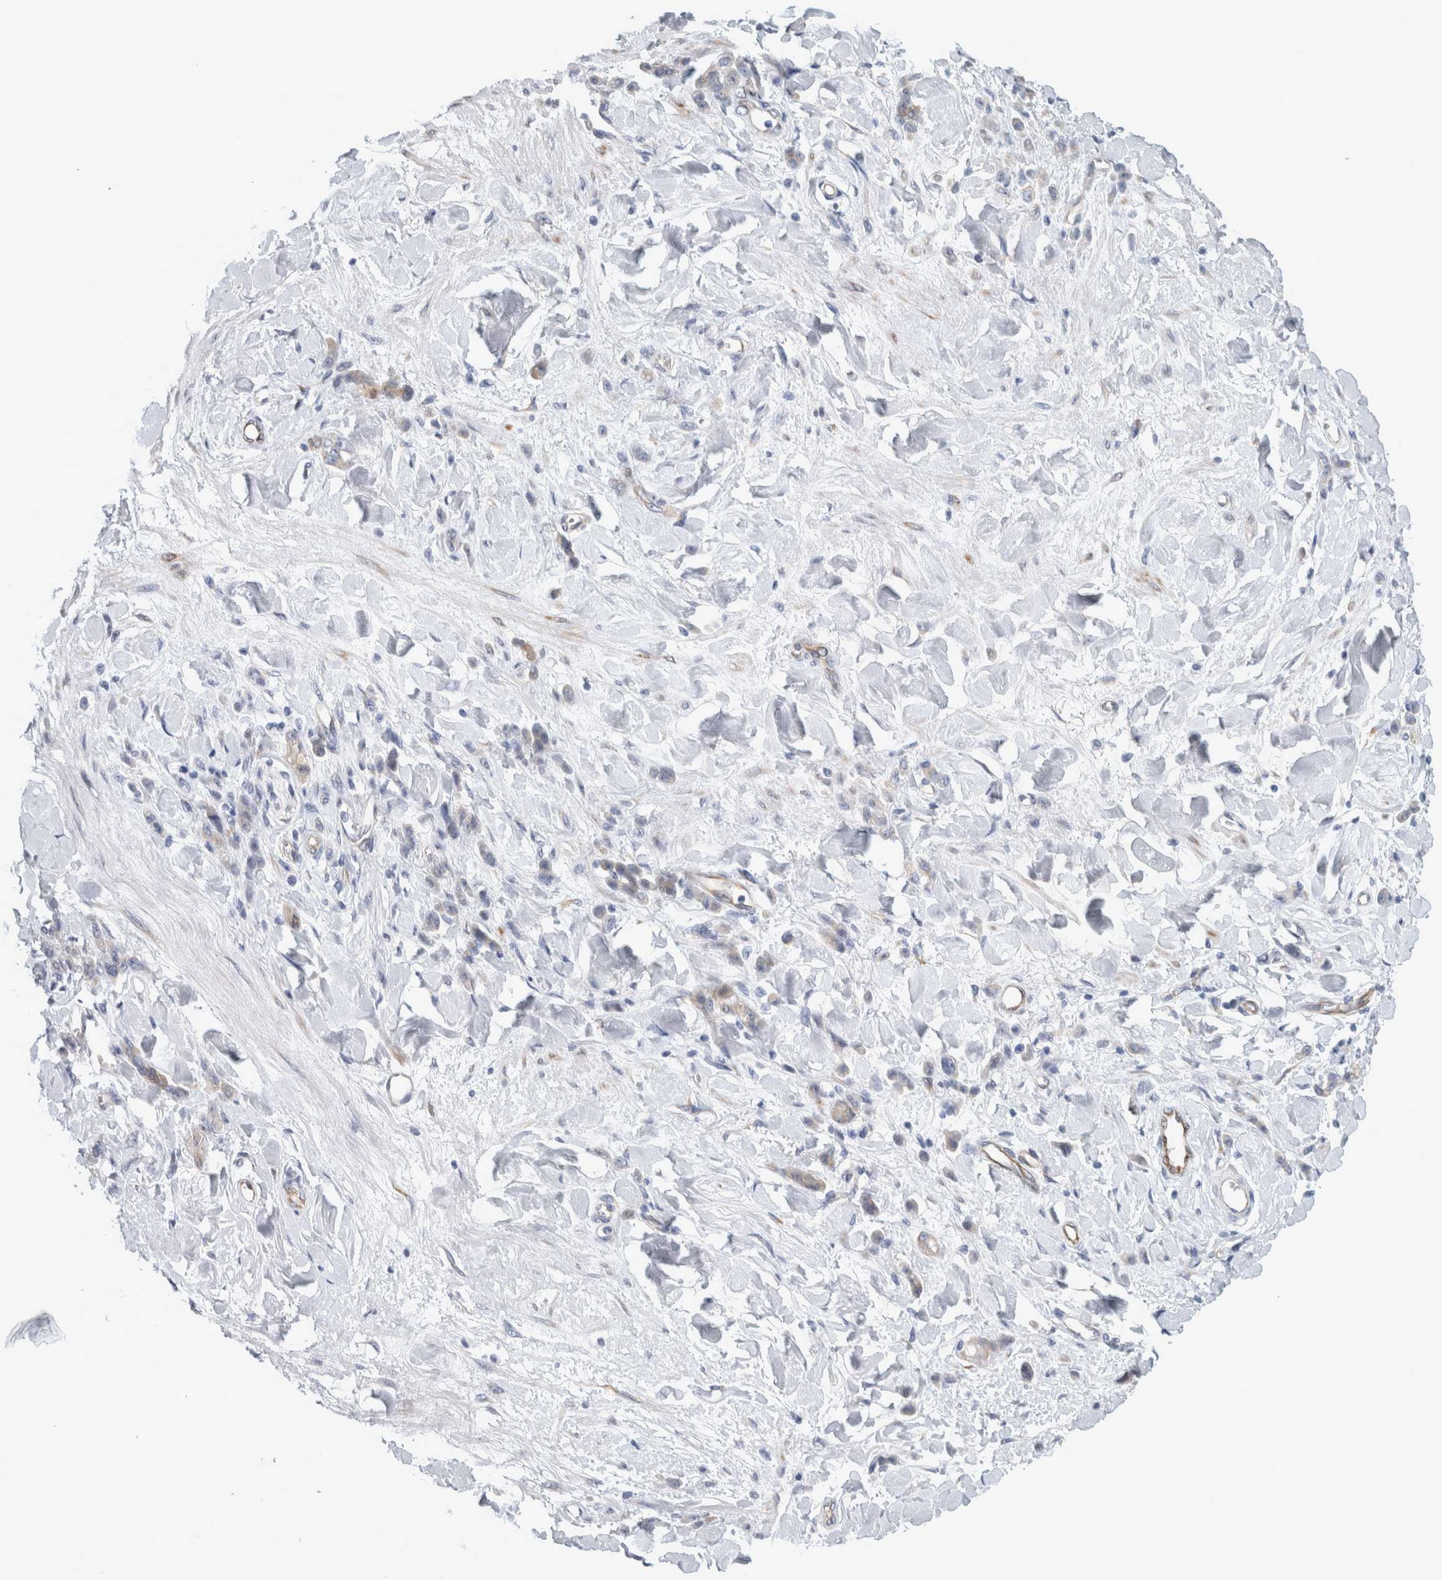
{"staining": {"intensity": "negative", "quantity": "none", "location": "none"}, "tissue": "stomach cancer", "cell_type": "Tumor cells", "image_type": "cancer", "snomed": [{"axis": "morphology", "description": "Normal tissue, NOS"}, {"axis": "morphology", "description": "Adenocarcinoma, NOS"}, {"axis": "topography", "description": "Stomach"}], "caption": "Immunohistochemistry of human stomach adenocarcinoma reveals no staining in tumor cells. The staining was performed using DAB (3,3'-diaminobenzidine) to visualize the protein expression in brown, while the nuclei were stained in blue with hematoxylin (Magnification: 20x).", "gene": "B3GNT3", "patient": {"sex": "male", "age": 82}}